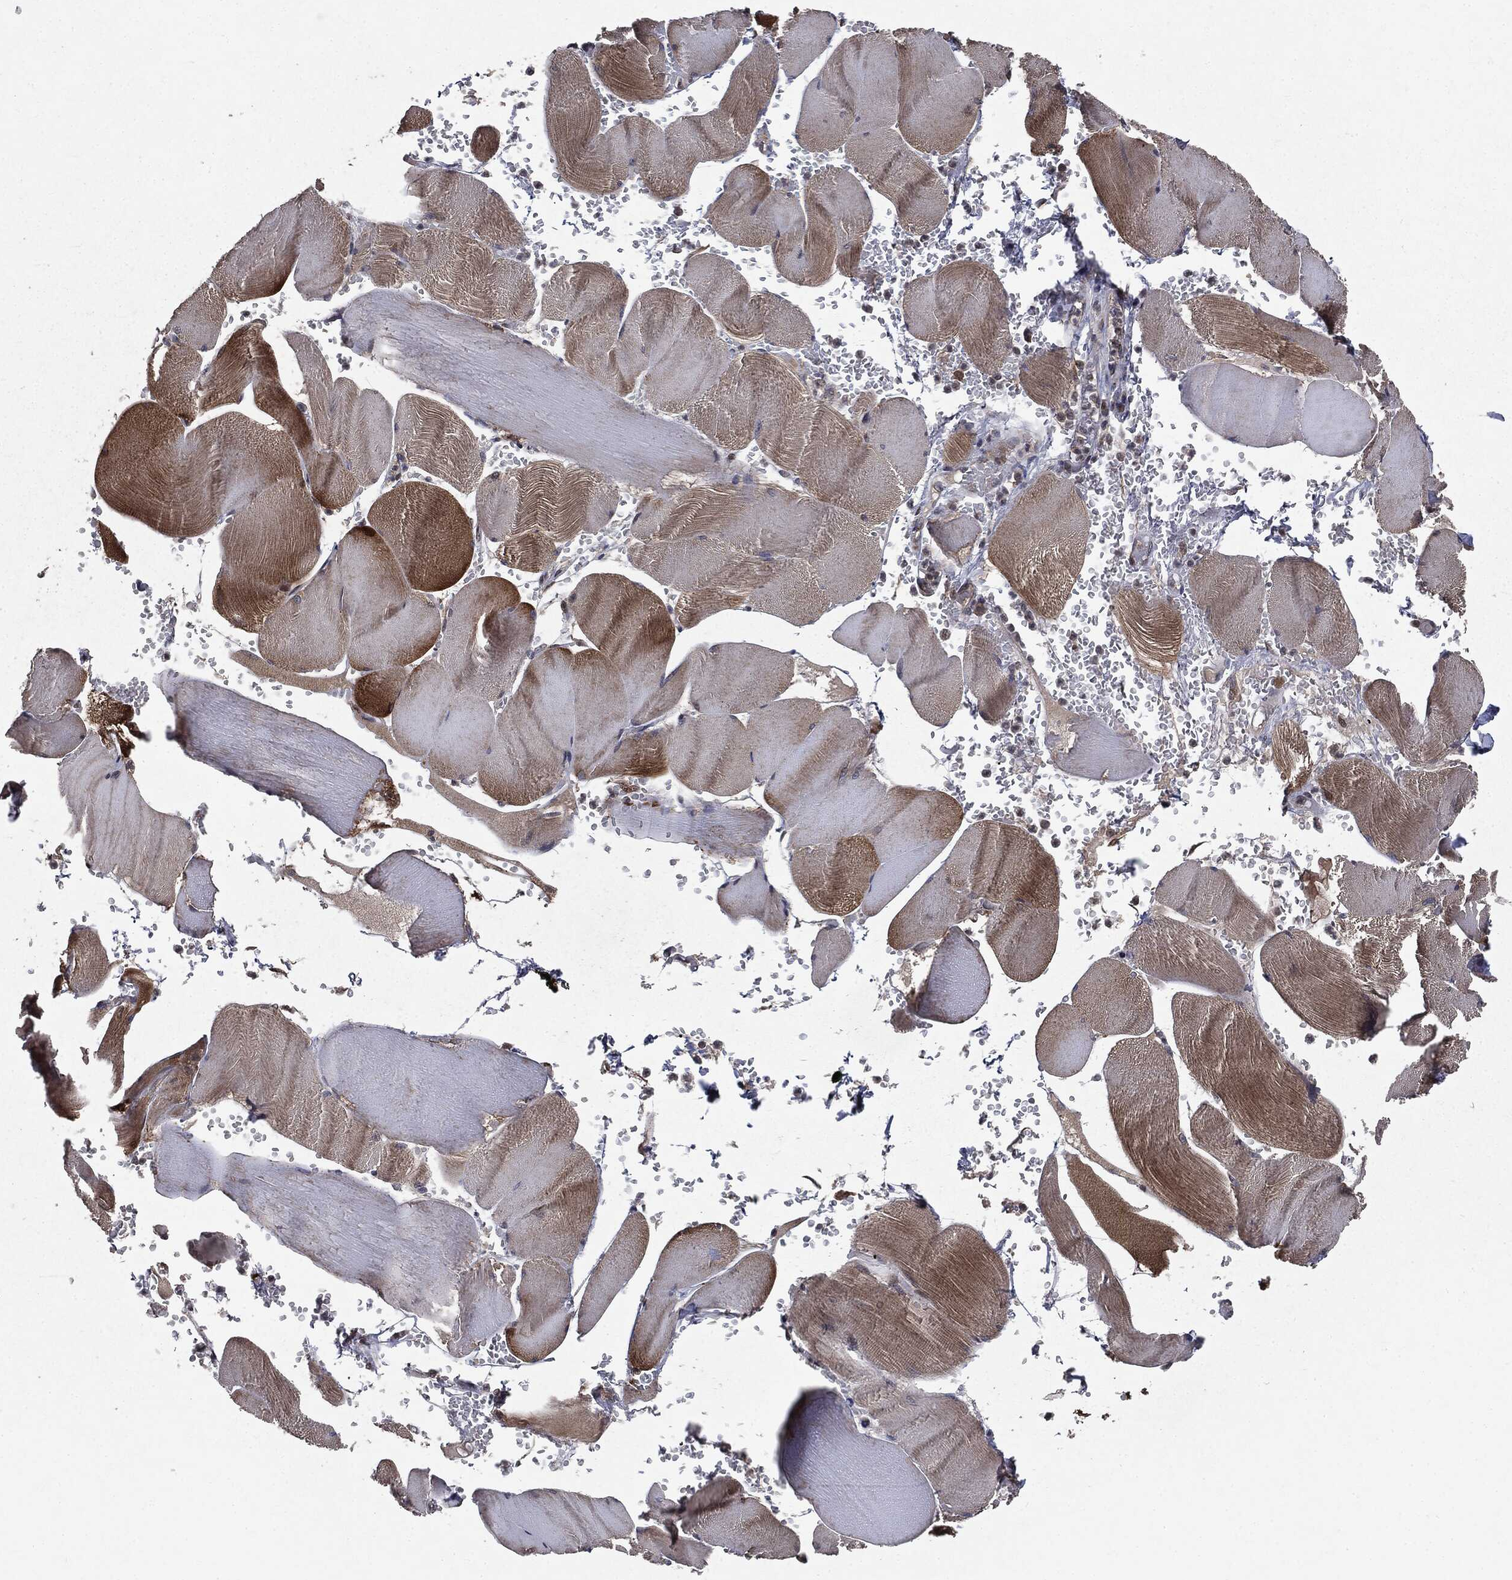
{"staining": {"intensity": "moderate", "quantity": "<25%", "location": "cytoplasmic/membranous"}, "tissue": "skeletal muscle", "cell_type": "Myocytes", "image_type": "normal", "snomed": [{"axis": "morphology", "description": "Normal tissue, NOS"}, {"axis": "topography", "description": "Skeletal muscle"}], "caption": "Protein expression analysis of normal skeletal muscle shows moderate cytoplasmic/membranous positivity in about <25% of myocytes.", "gene": "PLPPR2", "patient": {"sex": "male", "age": 56}}